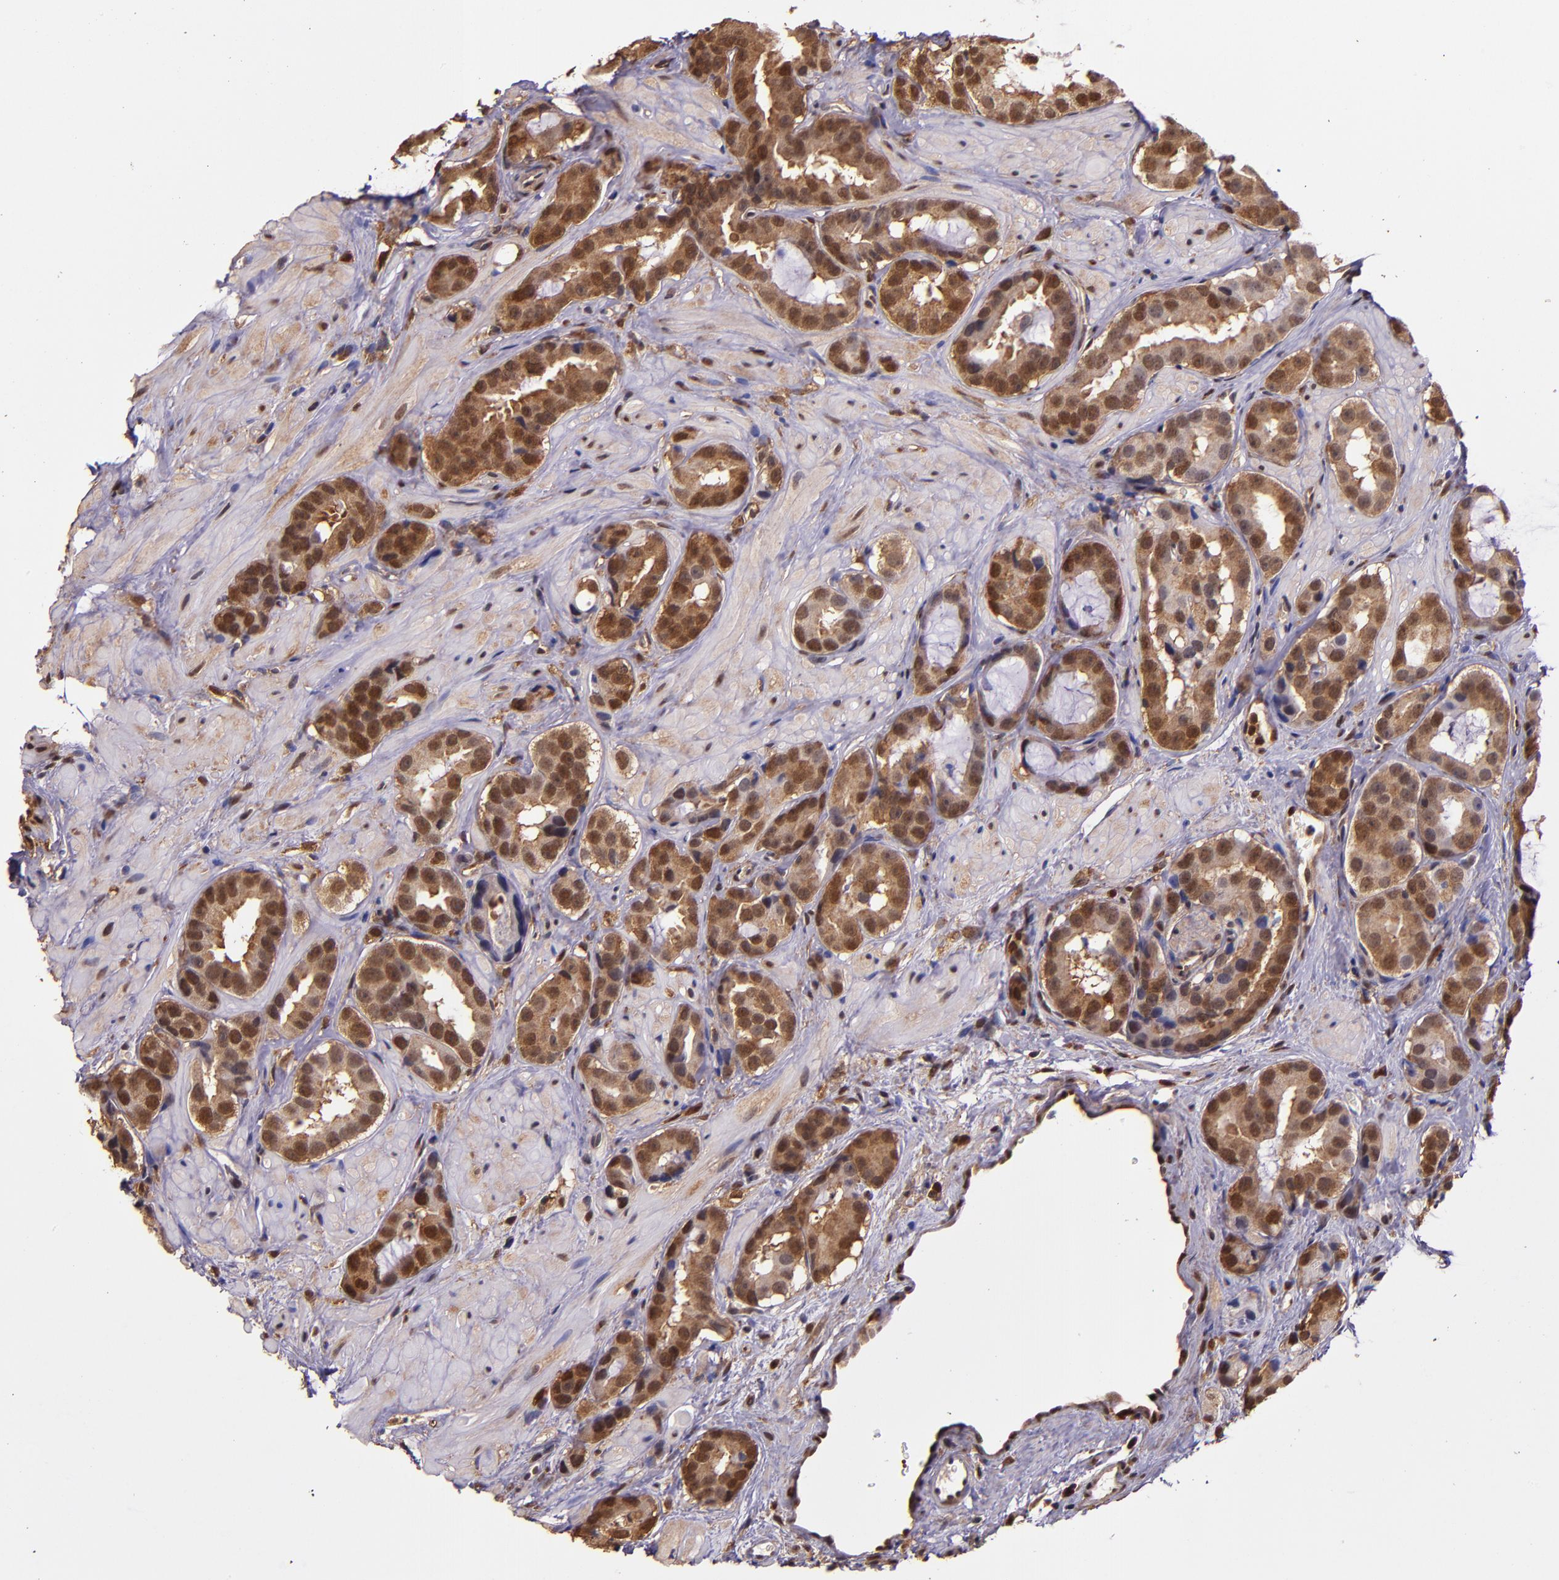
{"staining": {"intensity": "moderate", "quantity": ">75%", "location": "cytoplasmic/membranous,nuclear"}, "tissue": "prostate cancer", "cell_type": "Tumor cells", "image_type": "cancer", "snomed": [{"axis": "morphology", "description": "Adenocarcinoma, Low grade"}, {"axis": "topography", "description": "Prostate"}], "caption": "DAB (3,3'-diaminobenzidine) immunohistochemical staining of human prostate cancer shows moderate cytoplasmic/membranous and nuclear protein expression in about >75% of tumor cells.", "gene": "STAT6", "patient": {"sex": "male", "age": 59}}